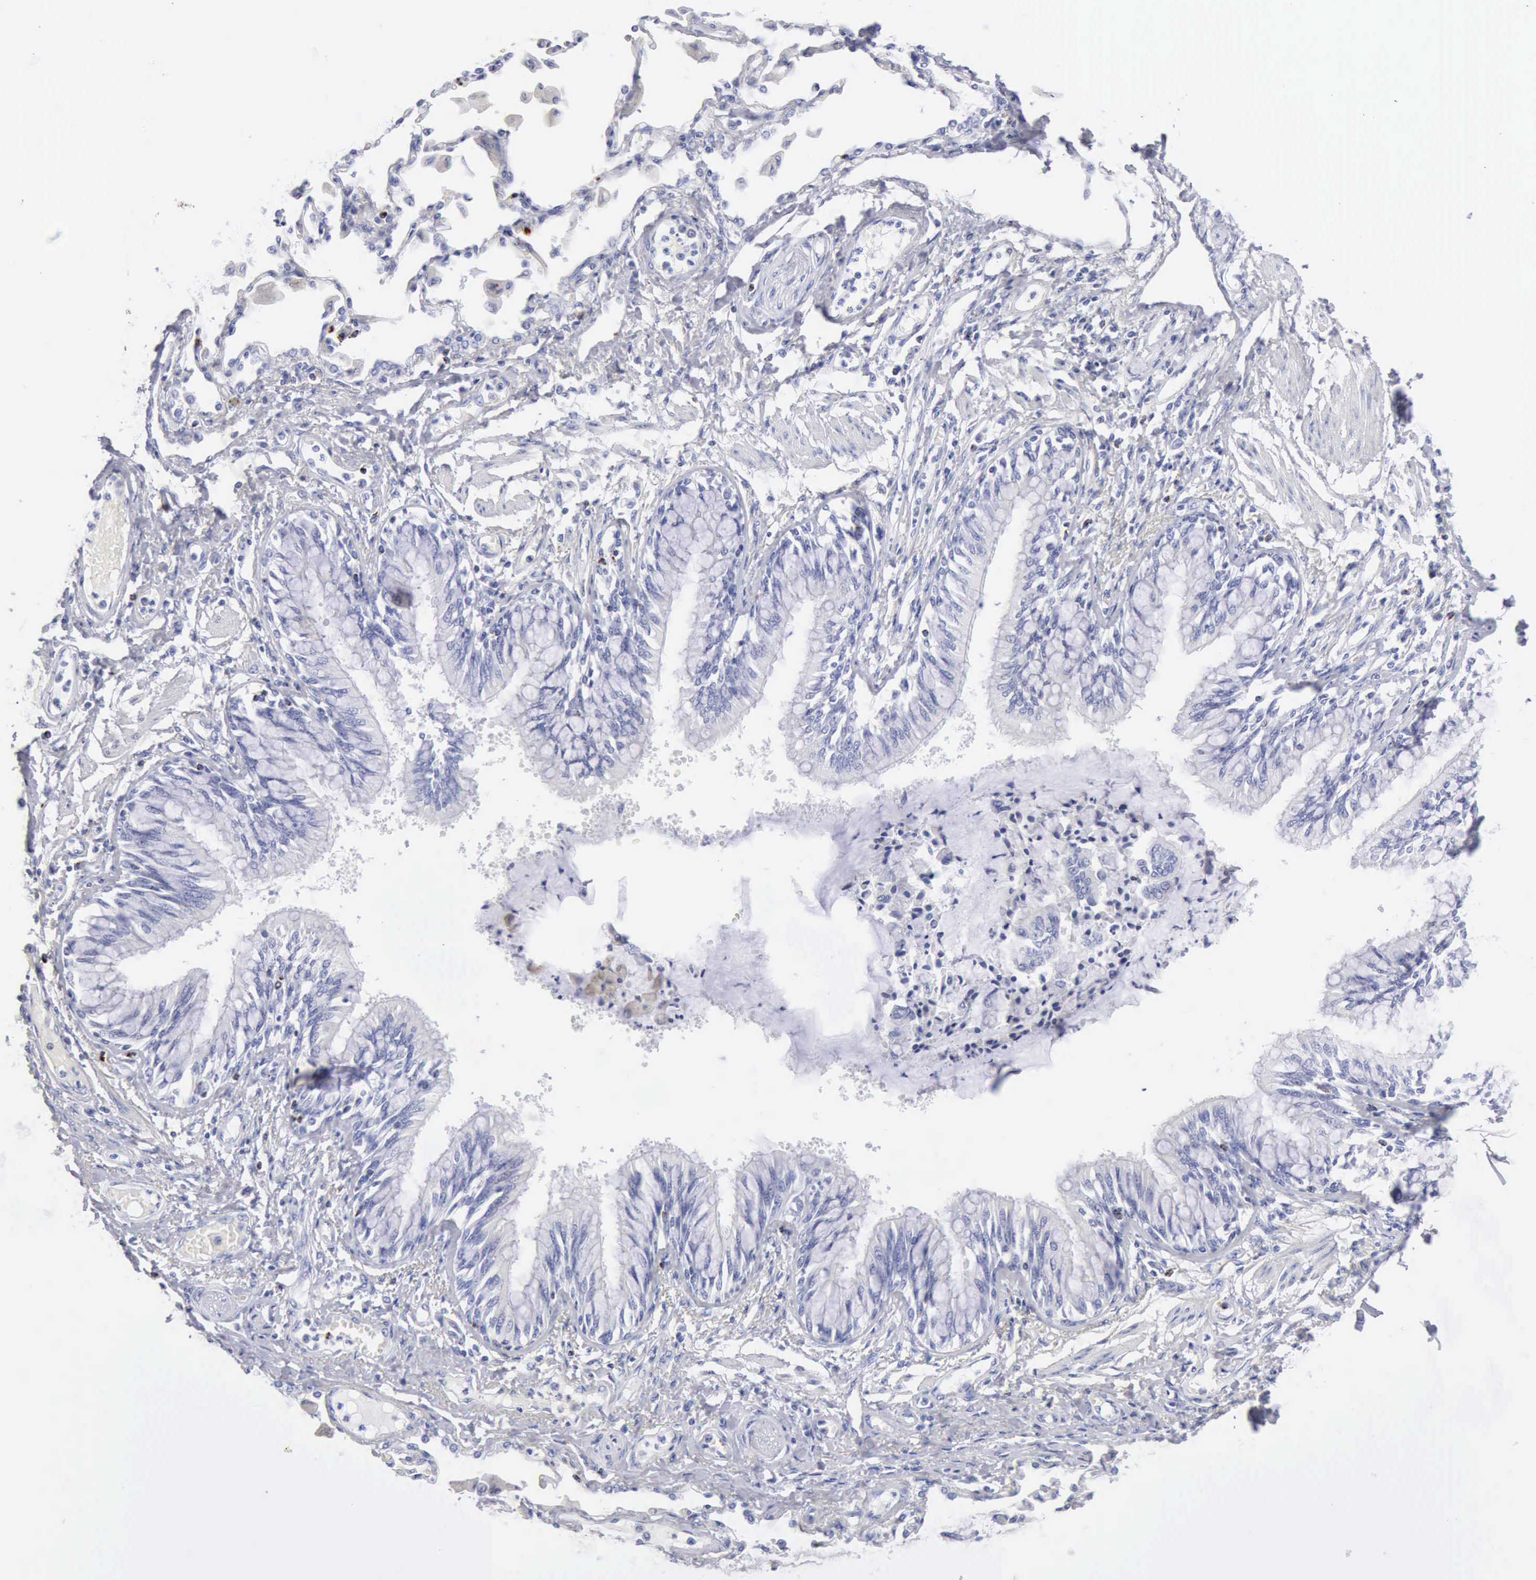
{"staining": {"intensity": "negative", "quantity": "none", "location": "none"}, "tissue": "adipose tissue", "cell_type": "Adipocytes", "image_type": "normal", "snomed": [{"axis": "morphology", "description": "Normal tissue, NOS"}, {"axis": "morphology", "description": "Adenocarcinoma, NOS"}, {"axis": "topography", "description": "Cartilage tissue"}, {"axis": "topography", "description": "Lung"}], "caption": "This is an immunohistochemistry (IHC) histopathology image of unremarkable human adipose tissue. There is no expression in adipocytes.", "gene": "GZMB", "patient": {"sex": "female", "age": 67}}